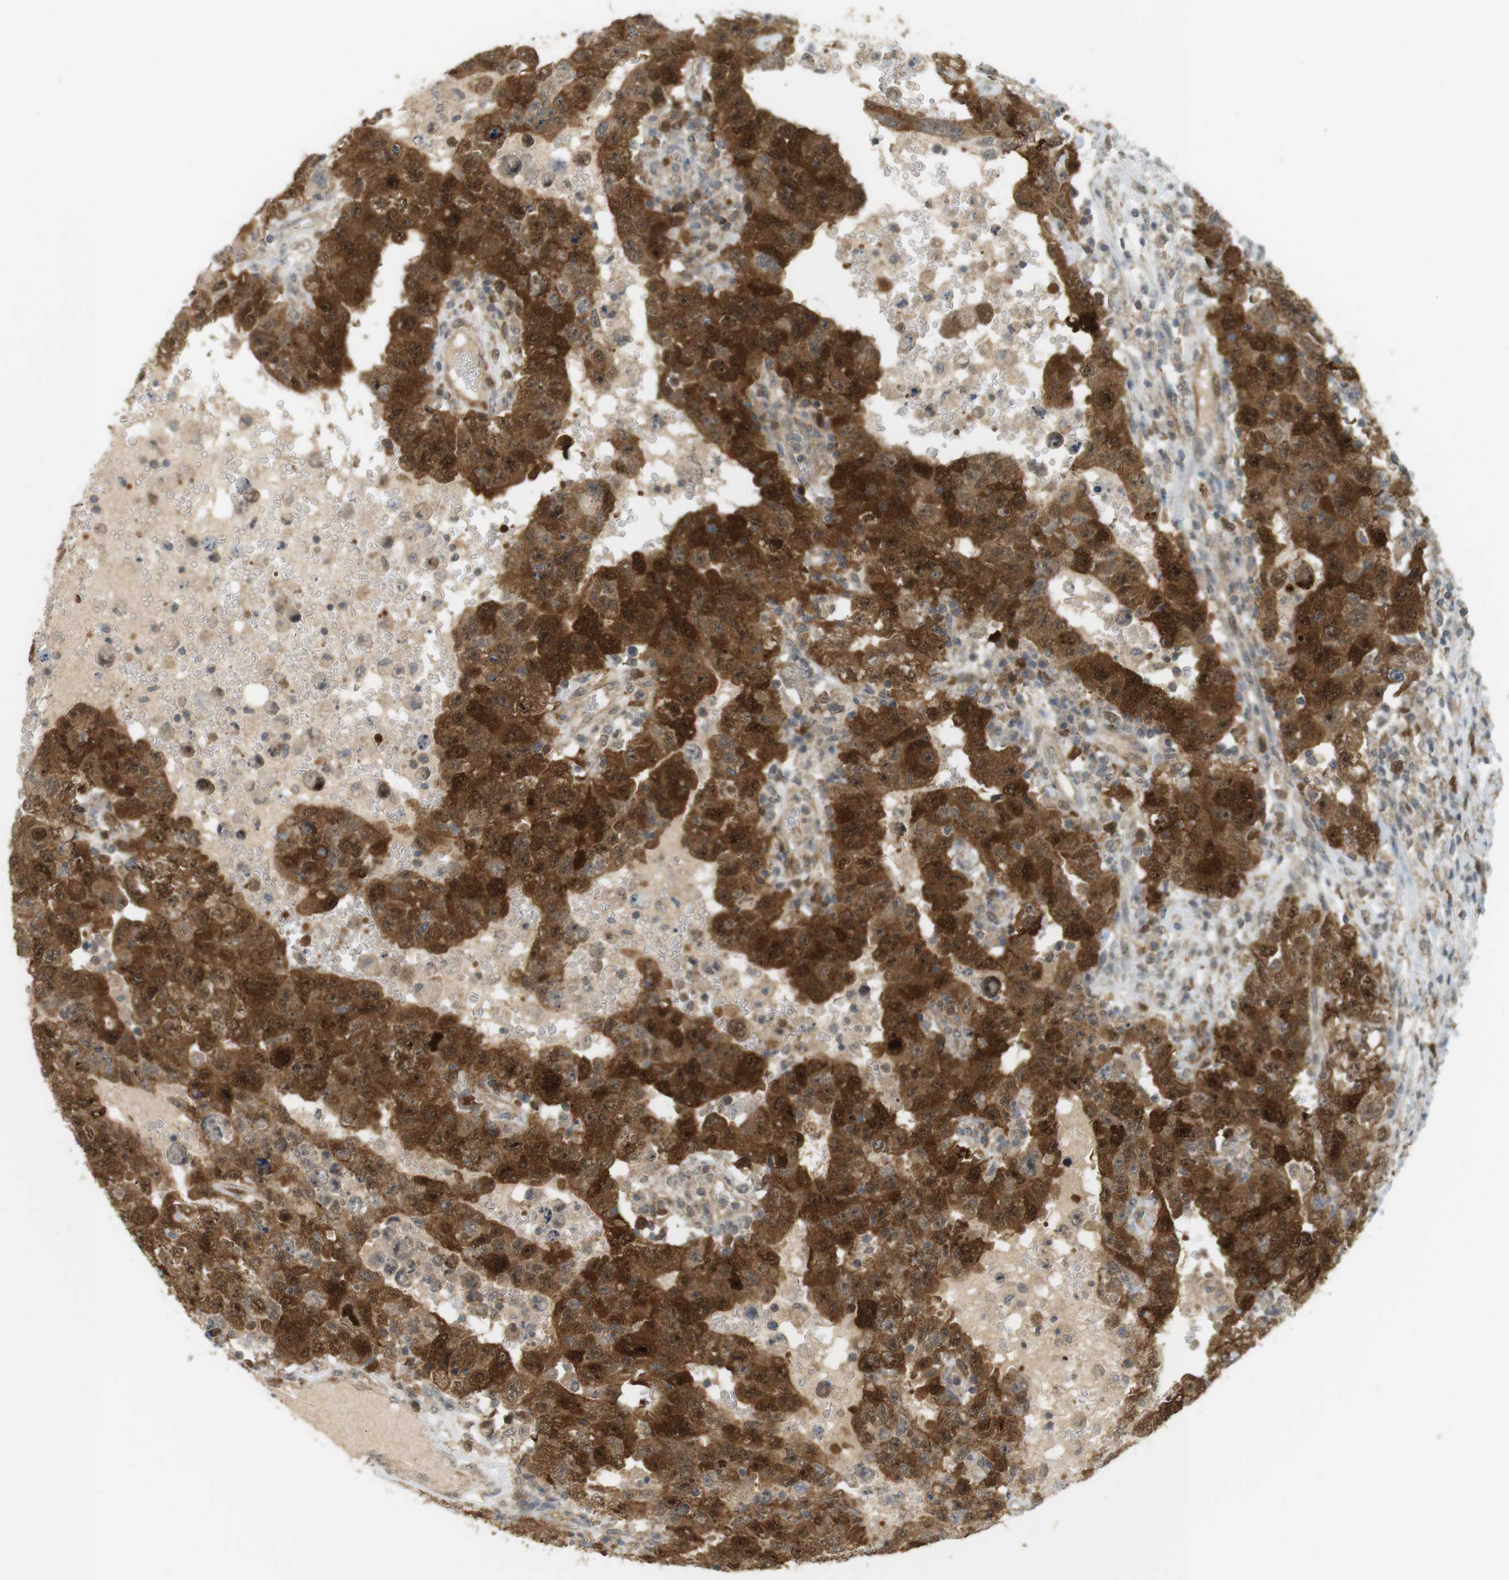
{"staining": {"intensity": "strong", "quantity": ">75%", "location": "cytoplasmic/membranous"}, "tissue": "testis cancer", "cell_type": "Tumor cells", "image_type": "cancer", "snomed": [{"axis": "morphology", "description": "Carcinoma, Embryonal, NOS"}, {"axis": "topography", "description": "Testis"}], "caption": "Testis cancer (embryonal carcinoma) stained for a protein (brown) reveals strong cytoplasmic/membranous positive staining in approximately >75% of tumor cells.", "gene": "TTK", "patient": {"sex": "male", "age": 26}}